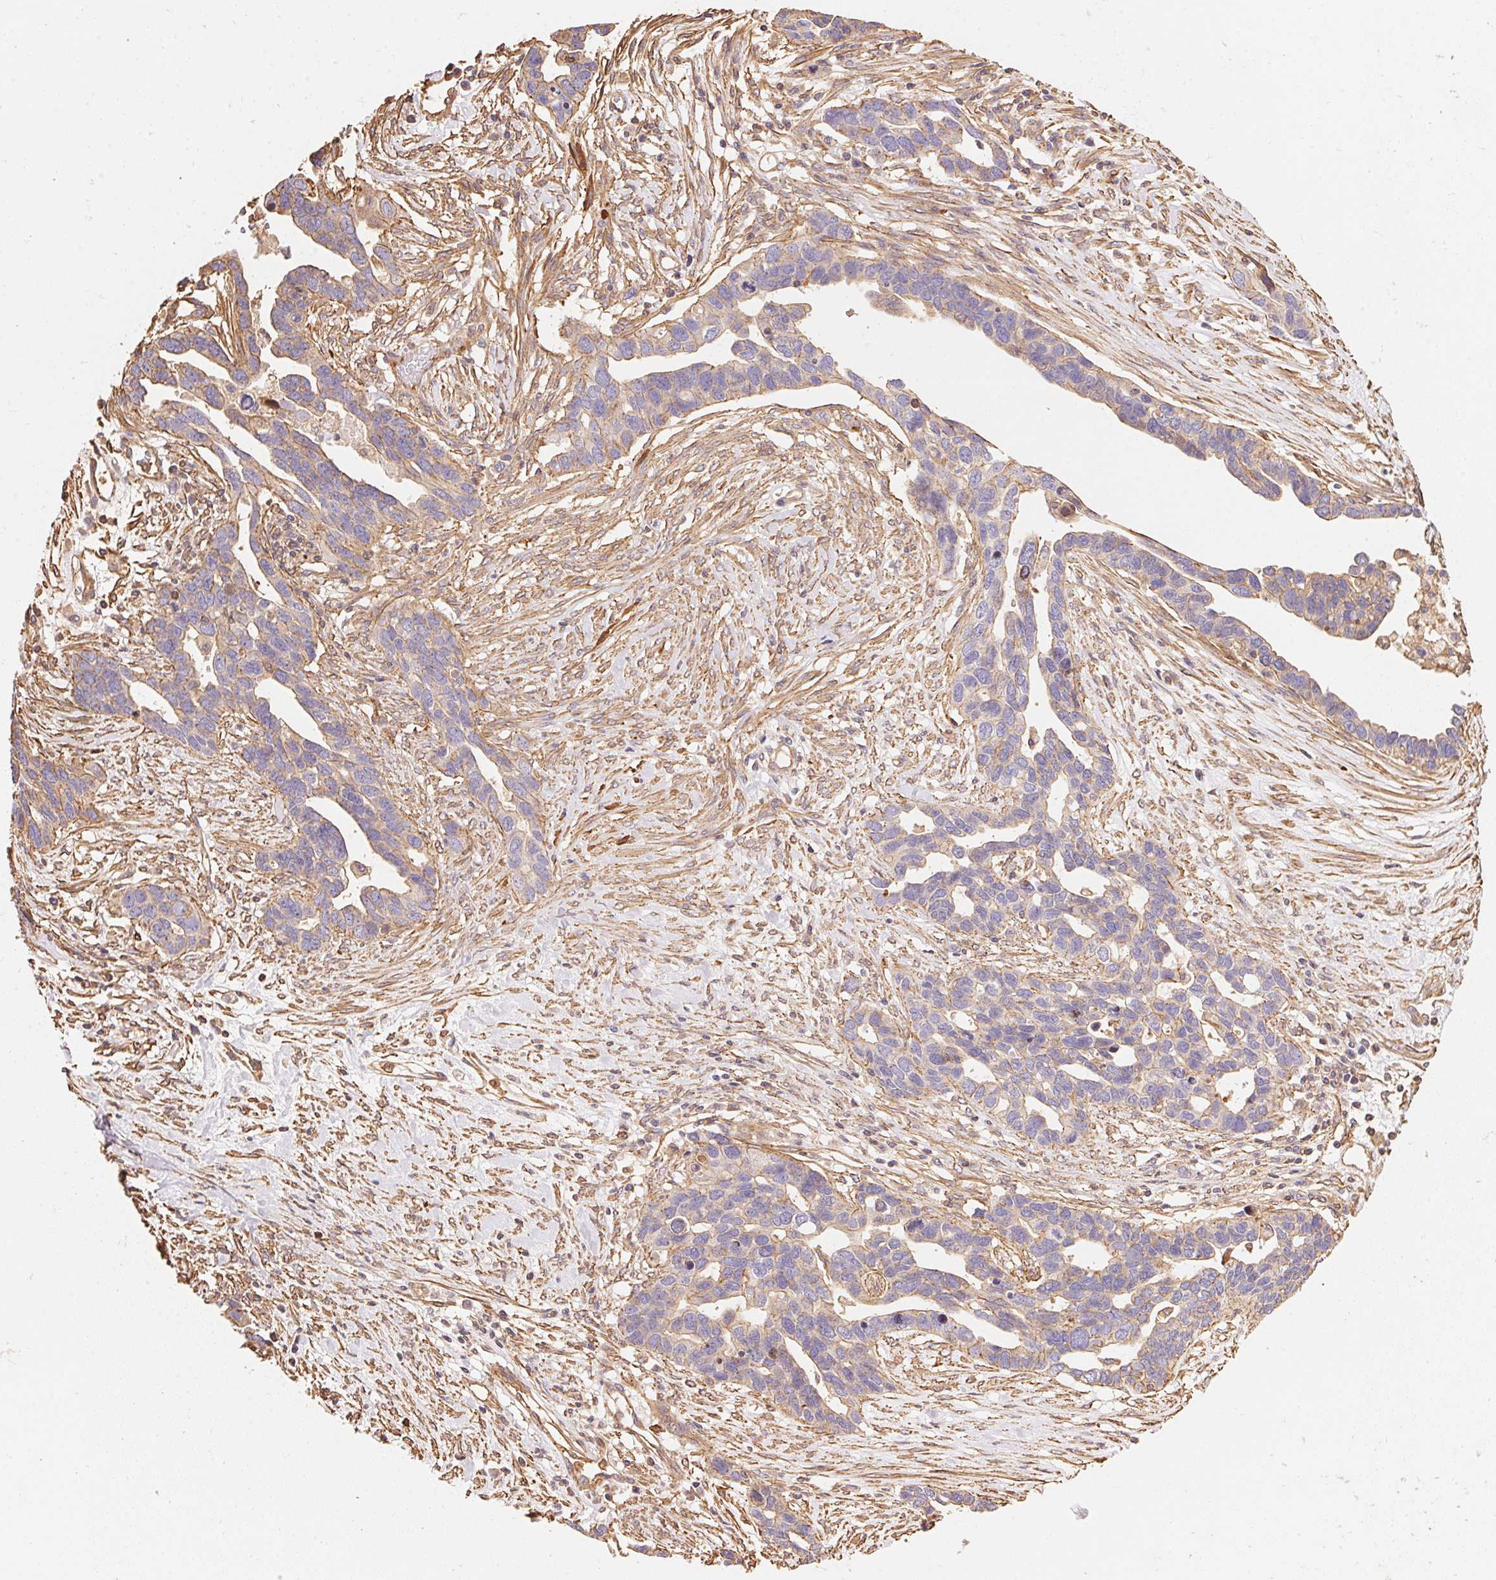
{"staining": {"intensity": "weak", "quantity": "25%-75%", "location": "cytoplasmic/membranous"}, "tissue": "ovarian cancer", "cell_type": "Tumor cells", "image_type": "cancer", "snomed": [{"axis": "morphology", "description": "Cystadenocarcinoma, serous, NOS"}, {"axis": "topography", "description": "Ovary"}], "caption": "Brown immunohistochemical staining in human ovarian cancer (serous cystadenocarcinoma) demonstrates weak cytoplasmic/membranous positivity in about 25%-75% of tumor cells.", "gene": "FRAS1", "patient": {"sex": "female", "age": 54}}